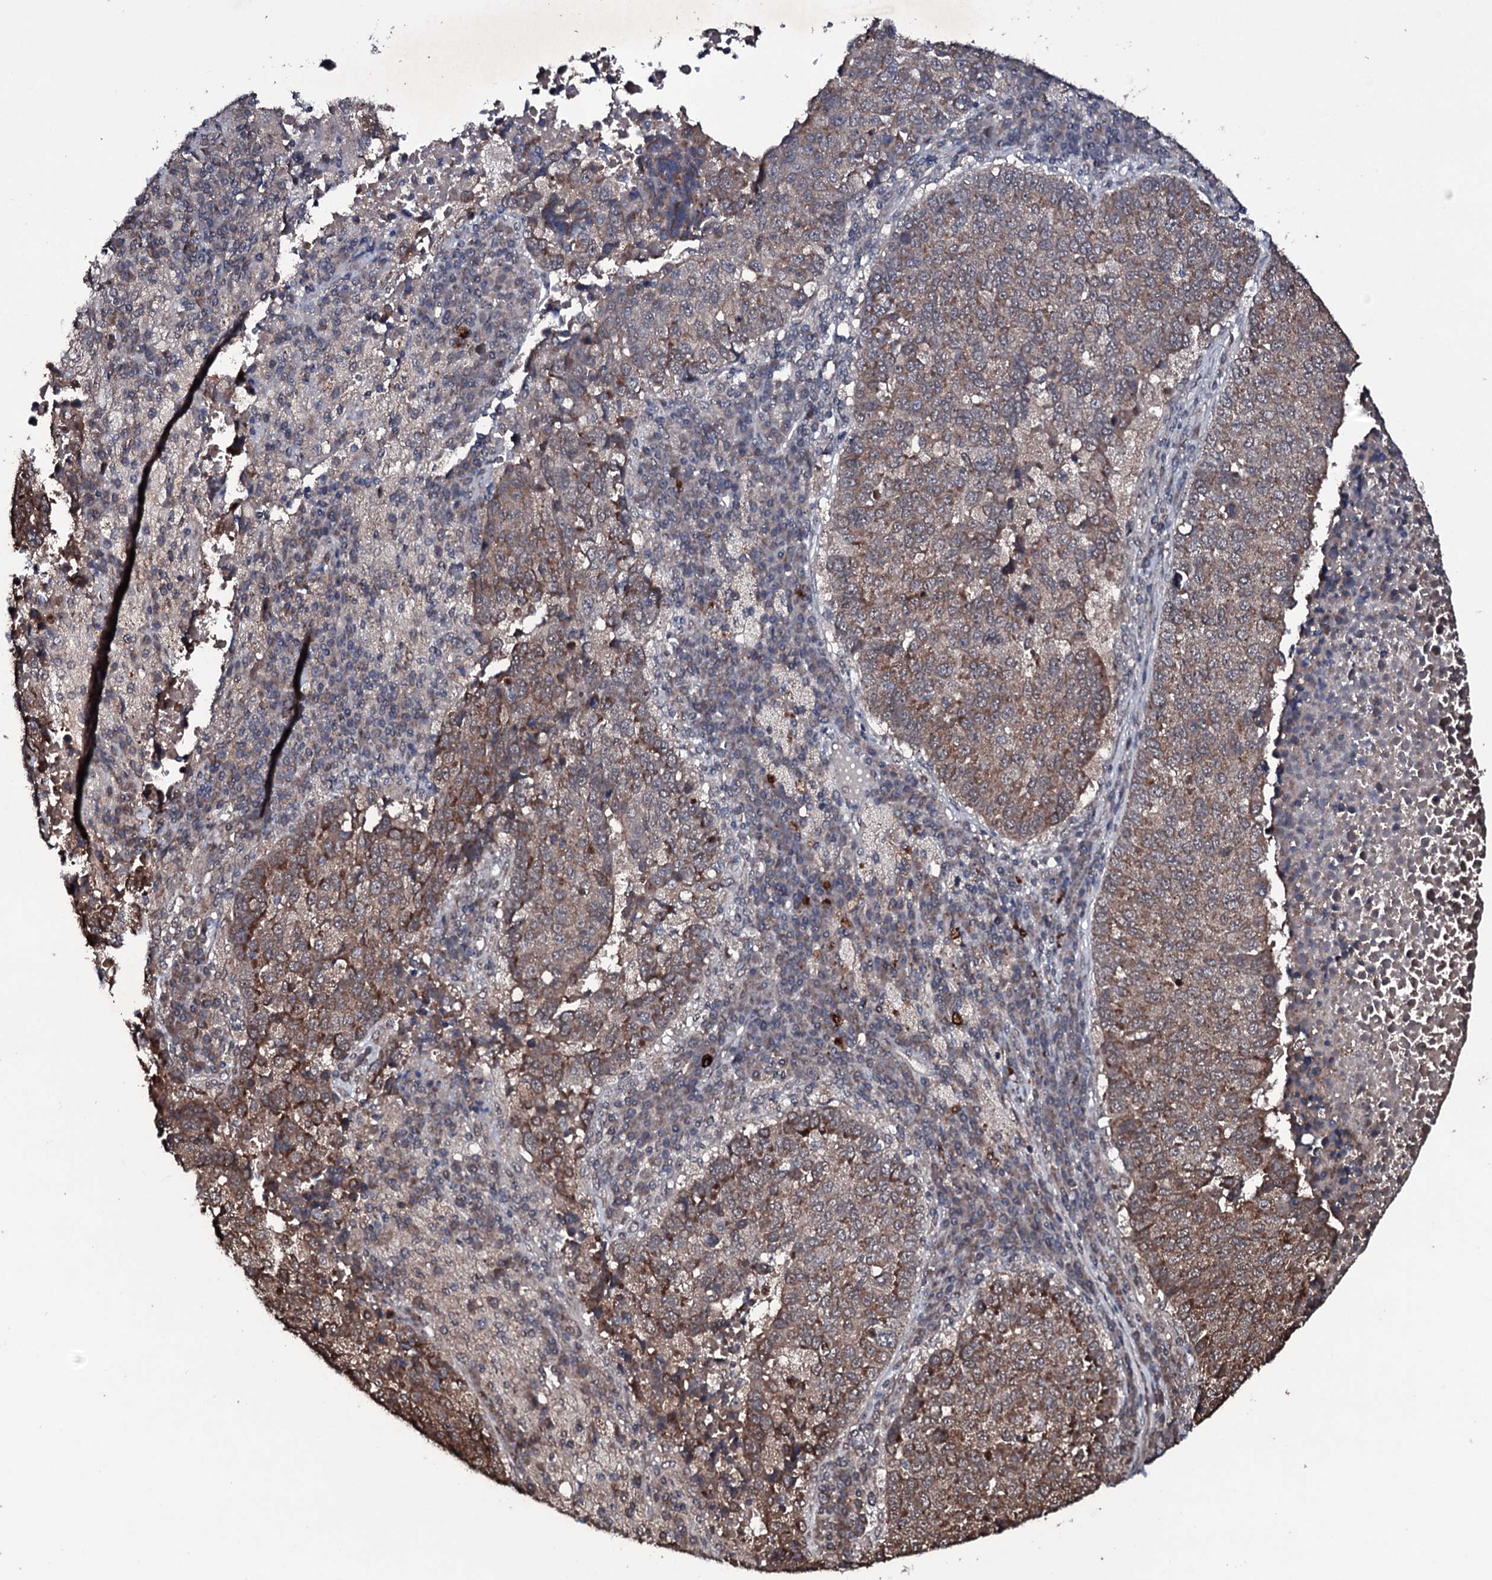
{"staining": {"intensity": "moderate", "quantity": ">75%", "location": "cytoplasmic/membranous"}, "tissue": "lung cancer", "cell_type": "Tumor cells", "image_type": "cancer", "snomed": [{"axis": "morphology", "description": "Squamous cell carcinoma, NOS"}, {"axis": "topography", "description": "Lung"}], "caption": "Moderate cytoplasmic/membranous protein staining is seen in about >75% of tumor cells in lung cancer (squamous cell carcinoma). Immunohistochemistry stains the protein of interest in brown and the nuclei are stained blue.", "gene": "MRPS31", "patient": {"sex": "male", "age": 73}}